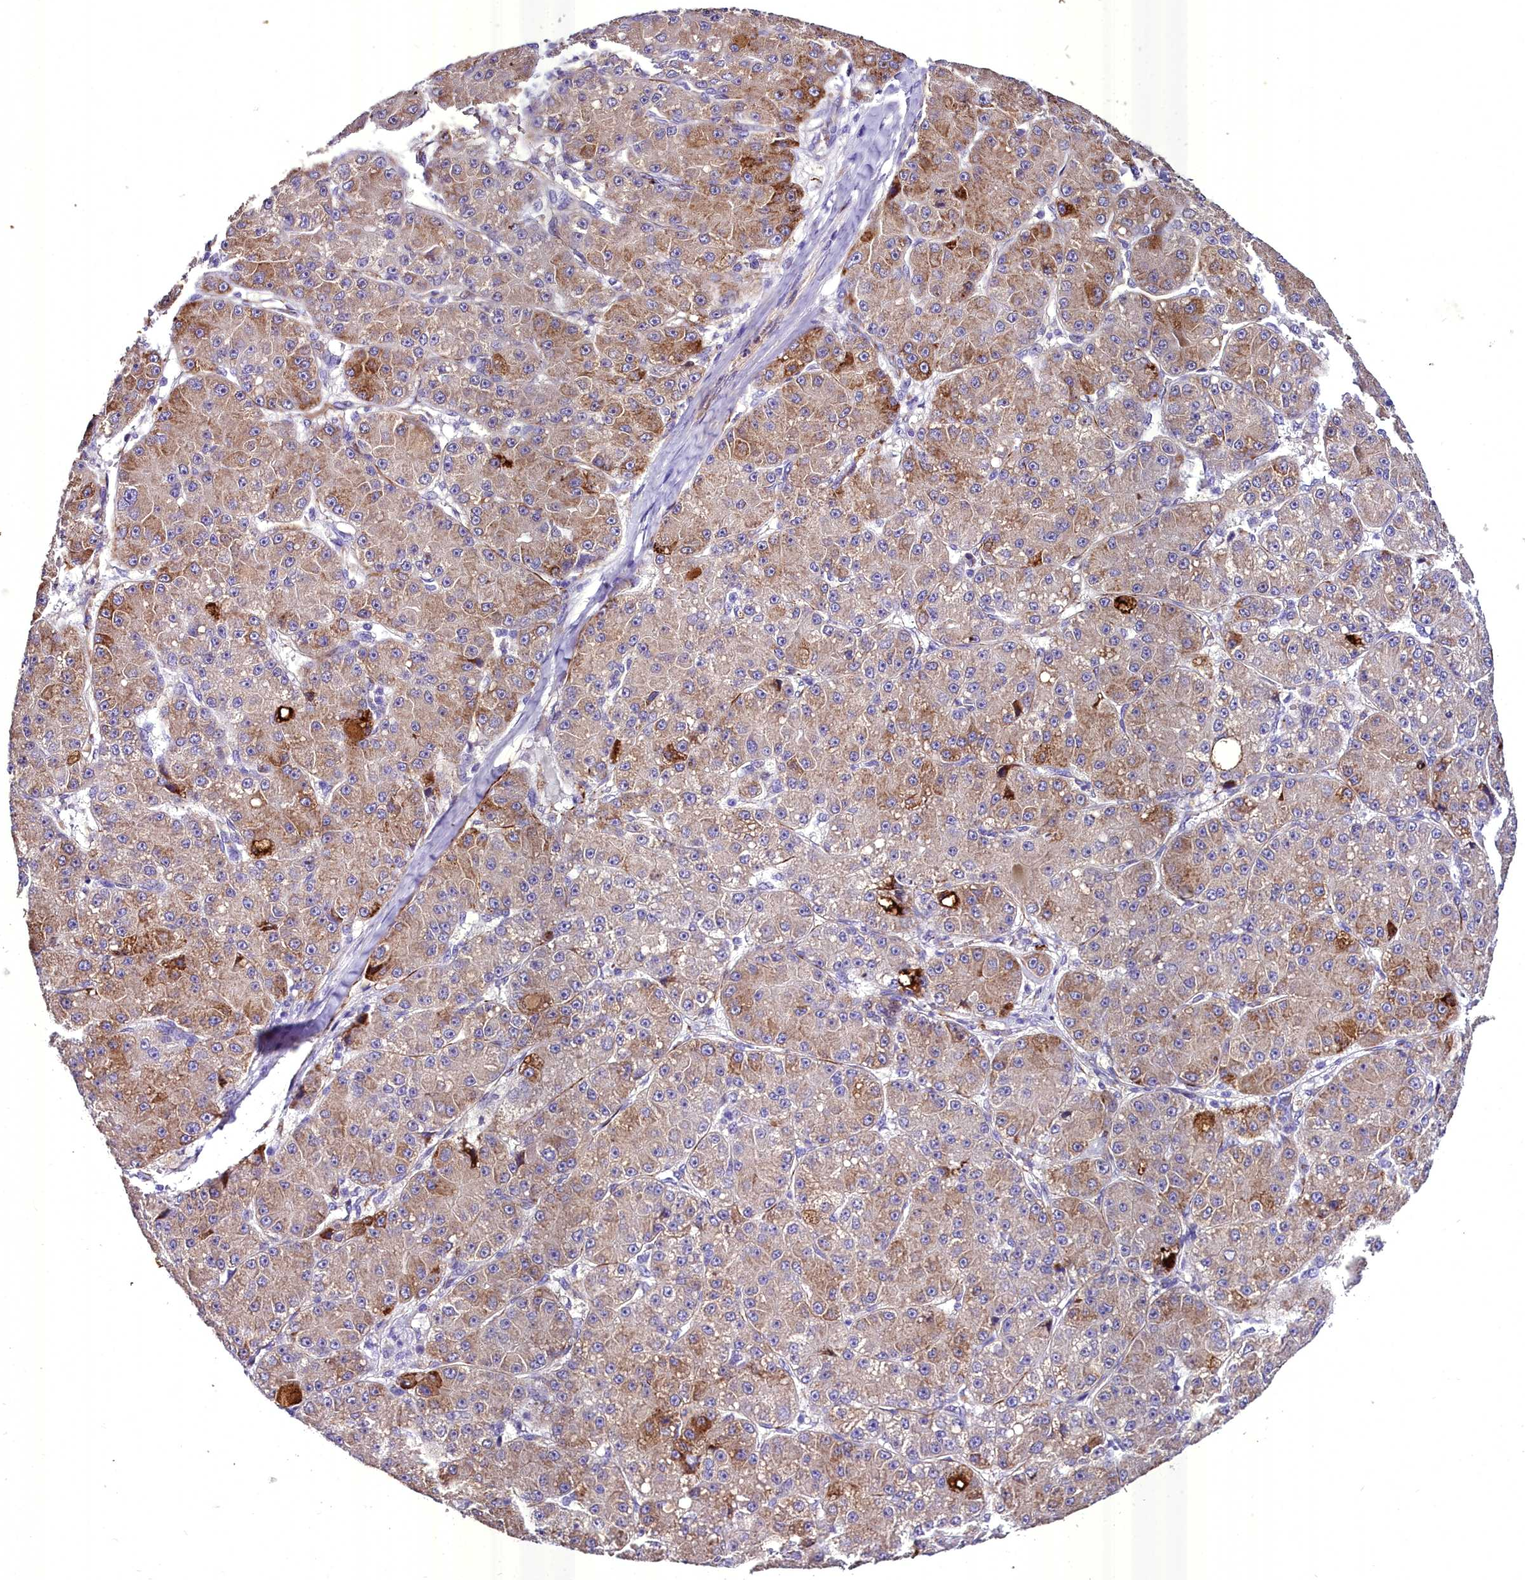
{"staining": {"intensity": "moderate", "quantity": ">75%", "location": "cytoplasmic/membranous"}, "tissue": "liver cancer", "cell_type": "Tumor cells", "image_type": "cancer", "snomed": [{"axis": "morphology", "description": "Carcinoma, Hepatocellular, NOS"}, {"axis": "topography", "description": "Liver"}], "caption": "This histopathology image reveals immunohistochemistry staining of human liver cancer (hepatocellular carcinoma), with medium moderate cytoplasmic/membranous staining in about >75% of tumor cells.", "gene": "MS4A18", "patient": {"sex": "male", "age": 67}}